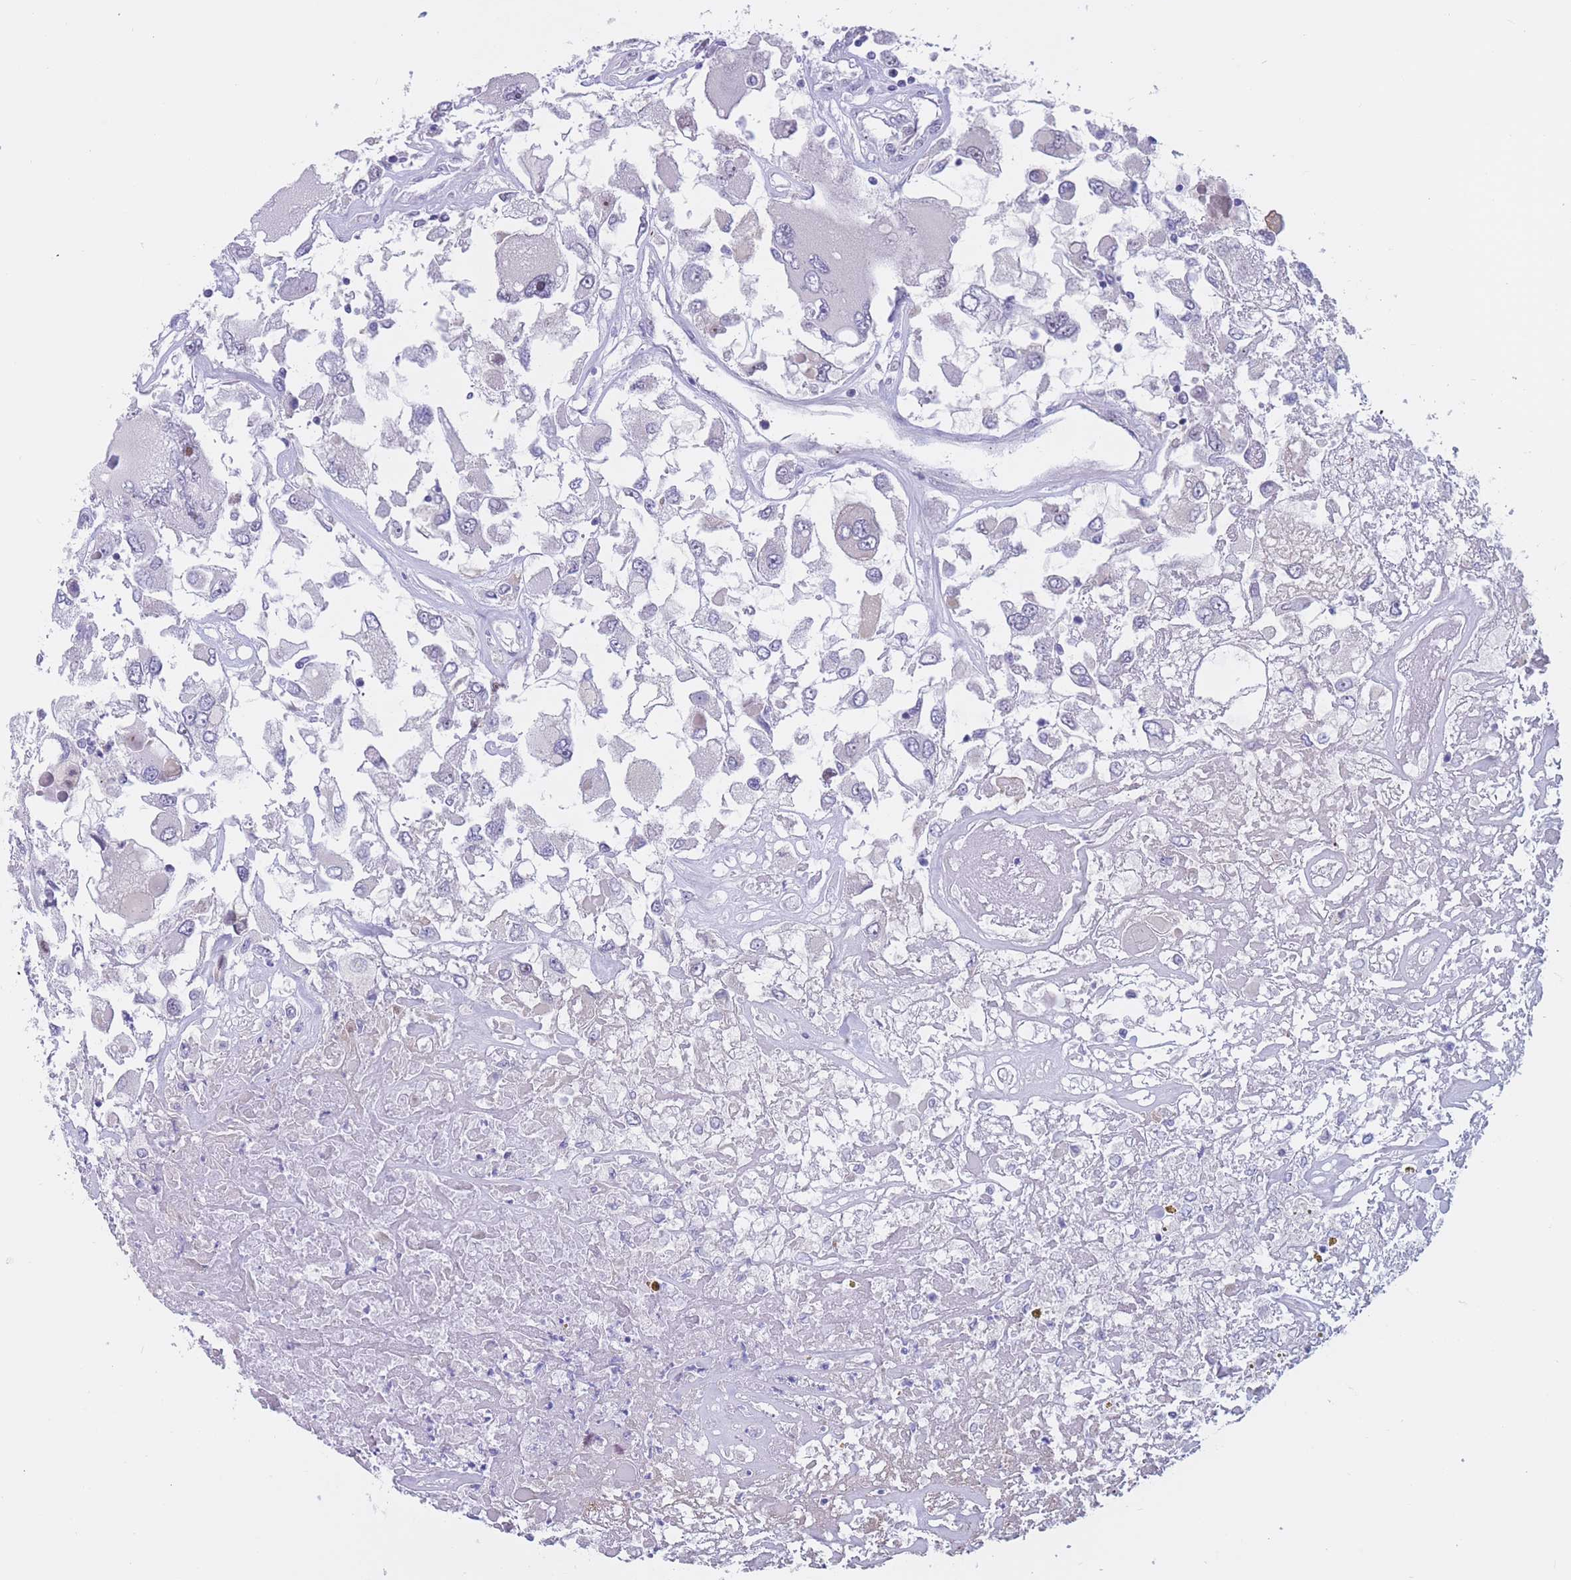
{"staining": {"intensity": "negative", "quantity": "none", "location": "none"}, "tissue": "renal cancer", "cell_type": "Tumor cells", "image_type": "cancer", "snomed": [{"axis": "morphology", "description": "Adenocarcinoma, NOS"}, {"axis": "topography", "description": "Kidney"}], "caption": "Renal adenocarcinoma stained for a protein using immunohistochemistry (IHC) shows no positivity tumor cells.", "gene": "BOP1", "patient": {"sex": "female", "age": 52}}